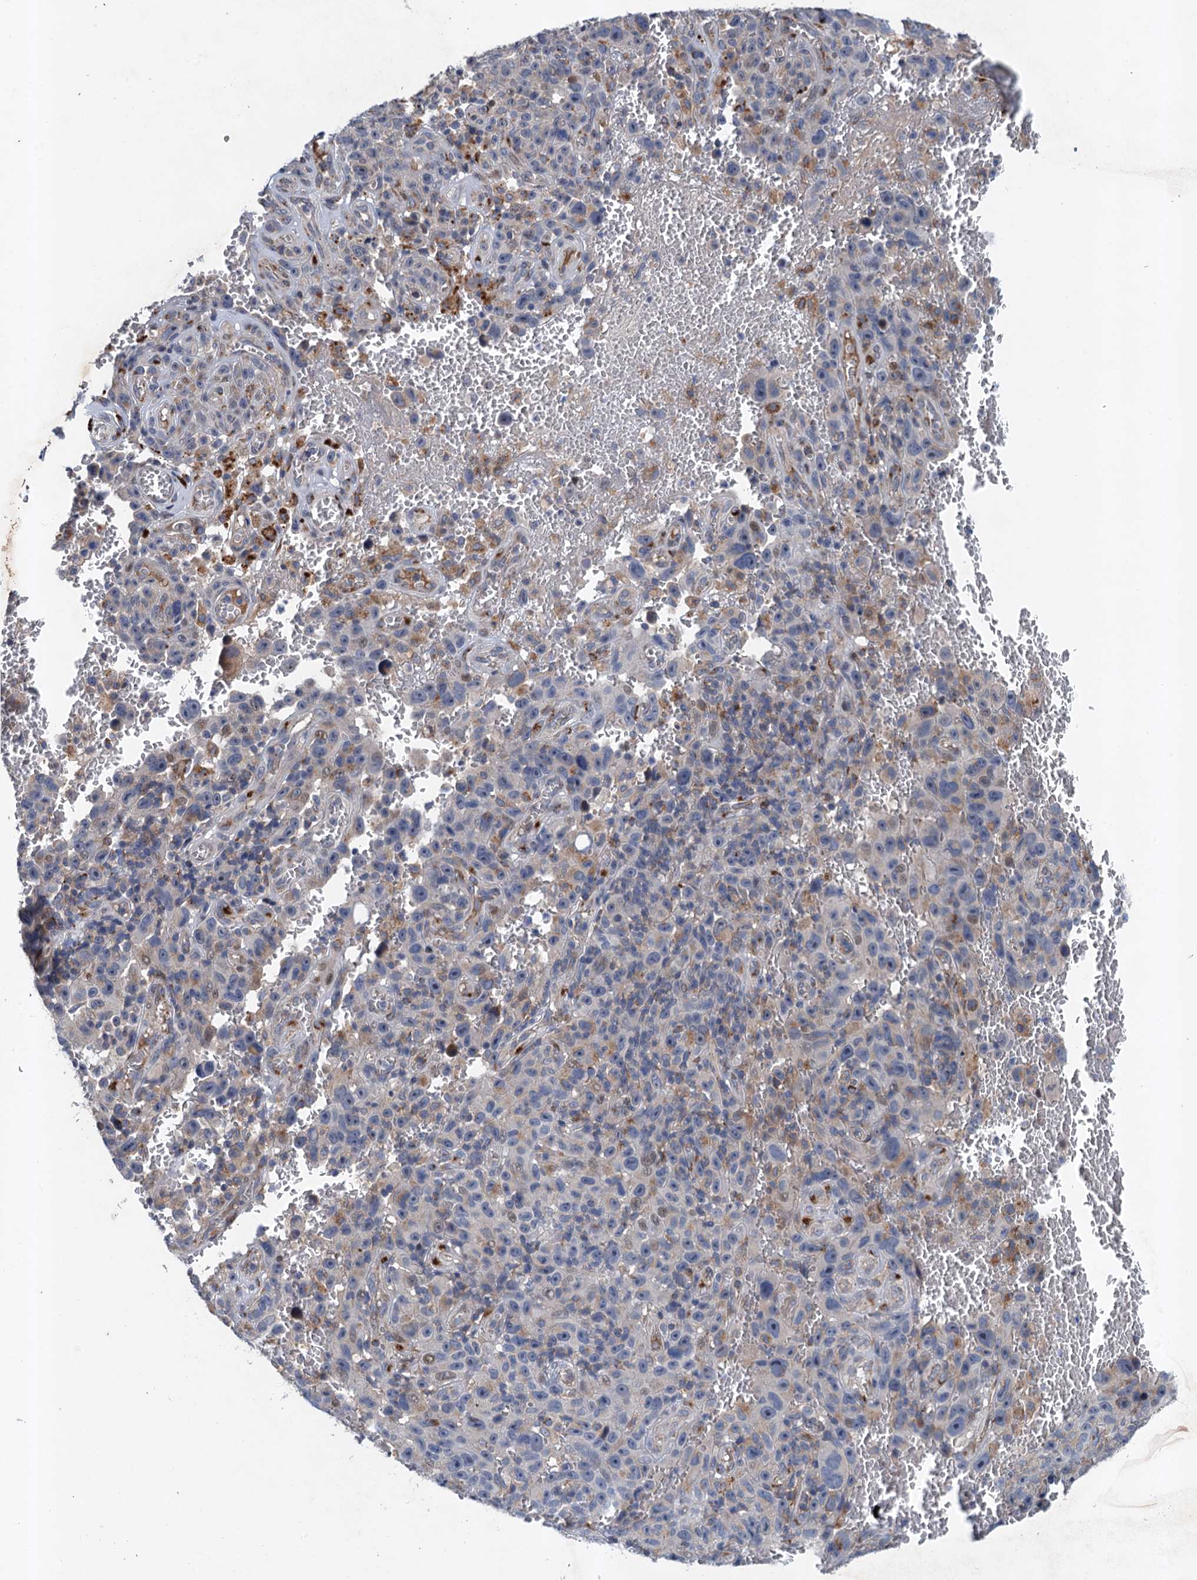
{"staining": {"intensity": "negative", "quantity": "none", "location": "none"}, "tissue": "melanoma", "cell_type": "Tumor cells", "image_type": "cancer", "snomed": [{"axis": "morphology", "description": "Malignant melanoma, NOS"}, {"axis": "topography", "description": "Skin"}], "caption": "This is an immunohistochemistry photomicrograph of human melanoma. There is no staining in tumor cells.", "gene": "NBEA", "patient": {"sex": "female", "age": 82}}